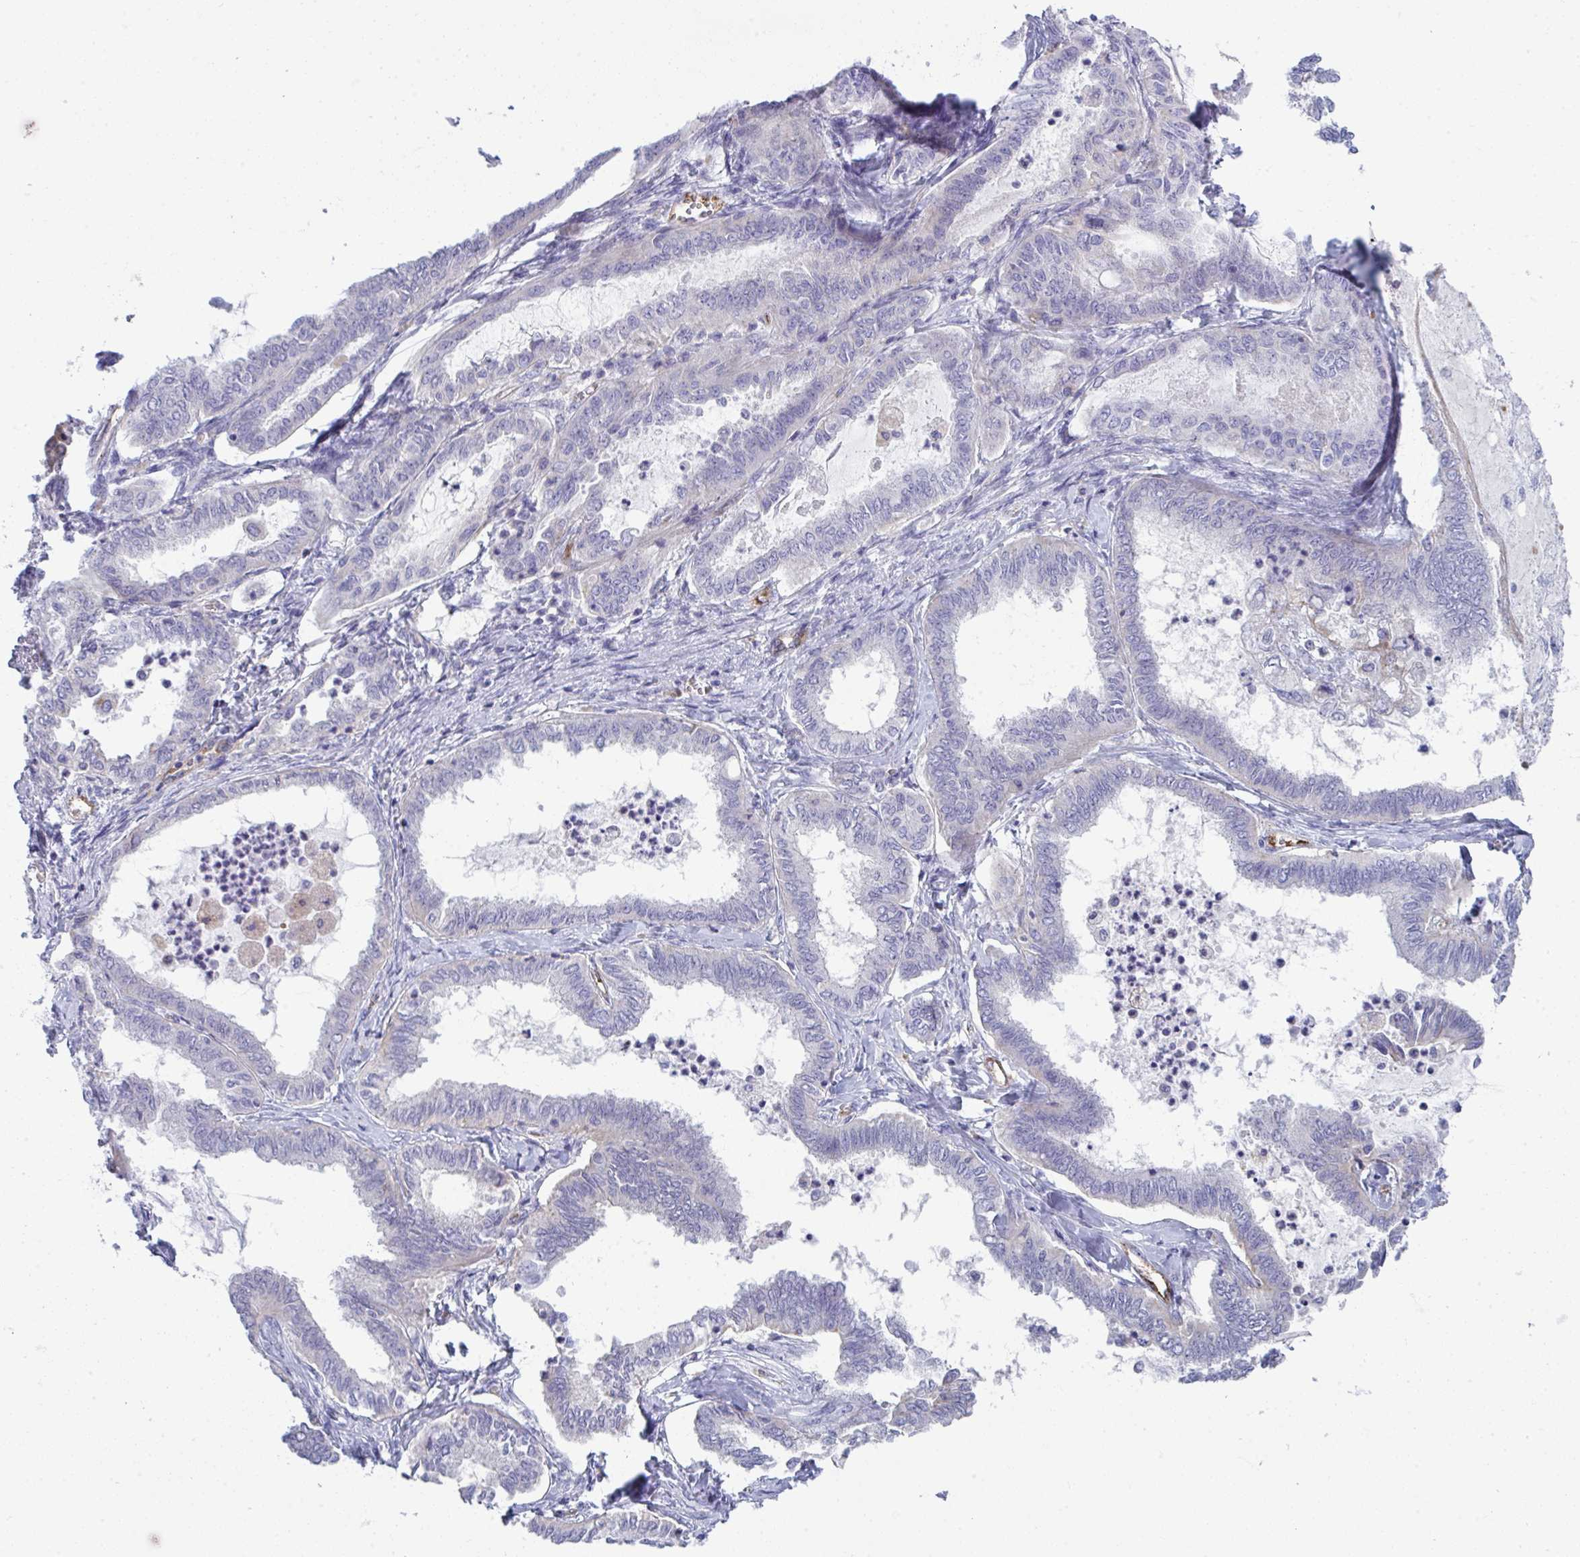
{"staining": {"intensity": "moderate", "quantity": "<25%", "location": "cytoplasmic/membranous"}, "tissue": "ovarian cancer", "cell_type": "Tumor cells", "image_type": "cancer", "snomed": [{"axis": "morphology", "description": "Carcinoma, endometroid"}, {"axis": "topography", "description": "Ovary"}], "caption": "High-magnification brightfield microscopy of ovarian endometroid carcinoma stained with DAB (brown) and counterstained with hematoxylin (blue). tumor cells exhibit moderate cytoplasmic/membranous positivity is identified in about<25% of cells.", "gene": "TOR1AIP2", "patient": {"sex": "female", "age": 70}}